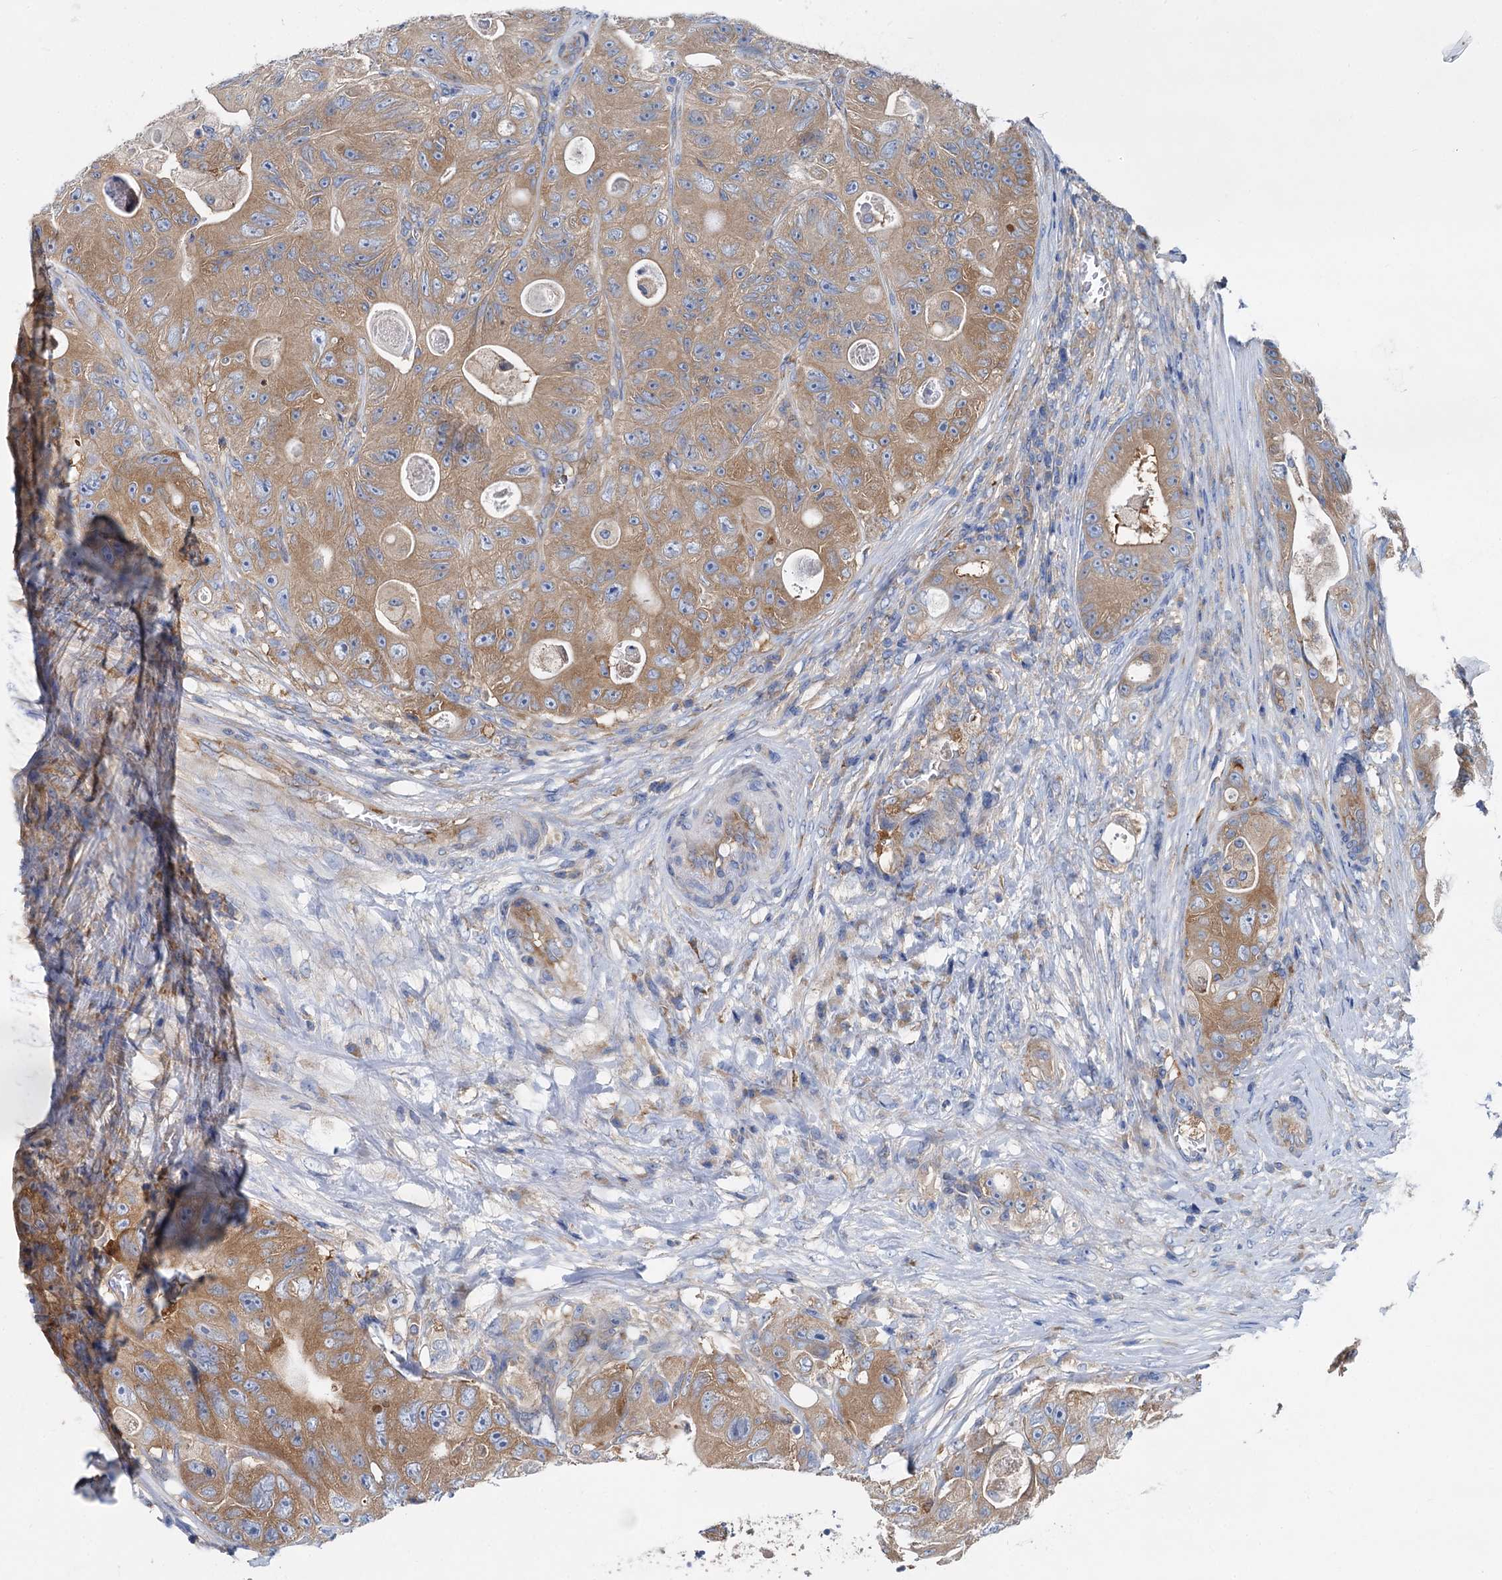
{"staining": {"intensity": "moderate", "quantity": ">75%", "location": "cytoplasmic/membranous"}, "tissue": "colorectal cancer", "cell_type": "Tumor cells", "image_type": "cancer", "snomed": [{"axis": "morphology", "description": "Adenocarcinoma, NOS"}, {"axis": "topography", "description": "Colon"}], "caption": "High-magnification brightfield microscopy of colorectal cancer (adenocarcinoma) stained with DAB (brown) and counterstained with hematoxylin (blue). tumor cells exhibit moderate cytoplasmic/membranous positivity is present in approximately>75% of cells. The protein of interest is stained brown, and the nuclei are stained in blue (DAB (3,3'-diaminobenzidine) IHC with brightfield microscopy, high magnification).", "gene": "QARS1", "patient": {"sex": "female", "age": 46}}